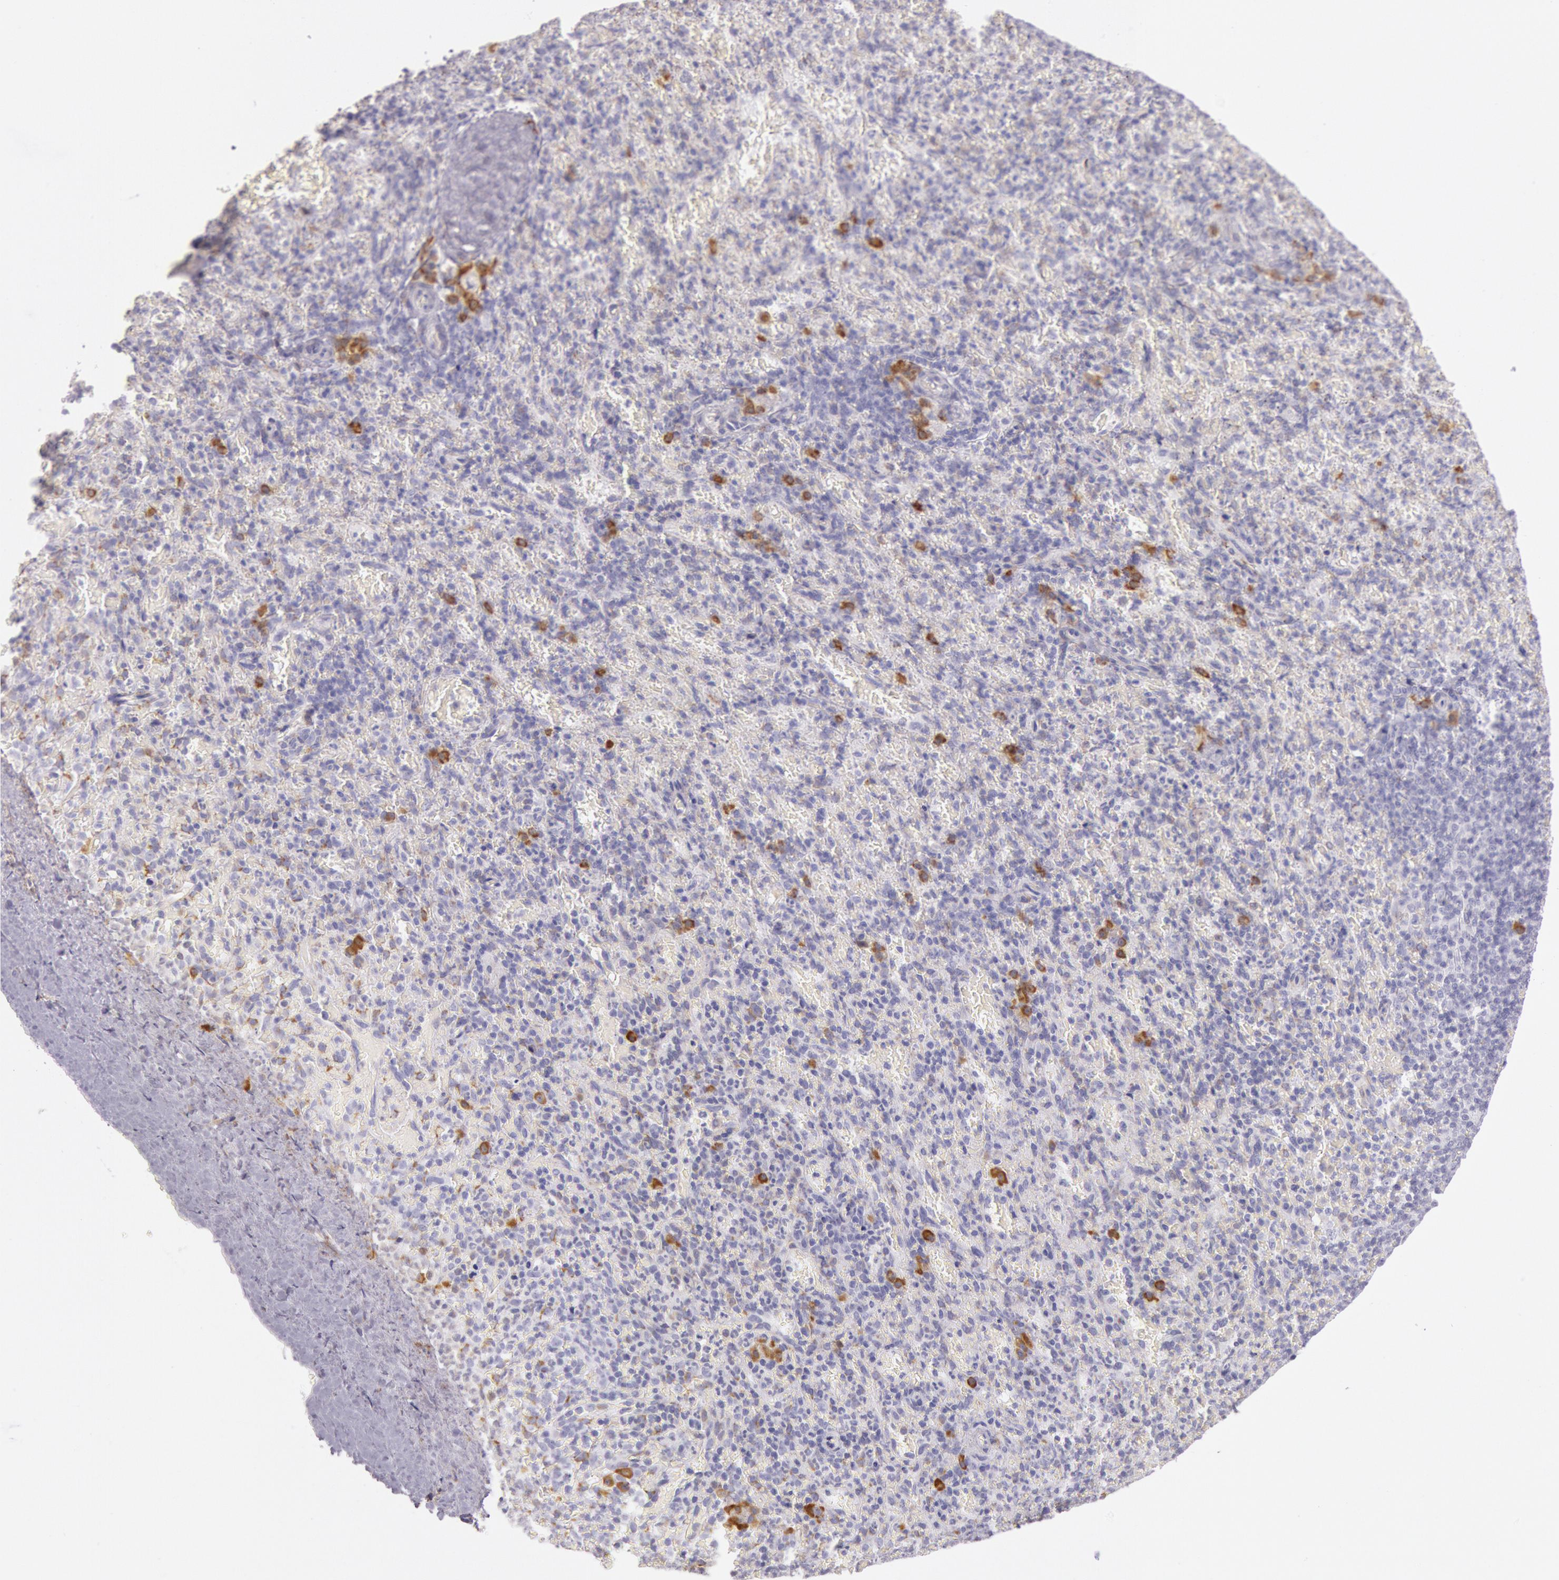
{"staining": {"intensity": "strong", "quantity": "<25%", "location": "cytoplasmic/membranous"}, "tissue": "spleen", "cell_type": "Cells in red pulp", "image_type": "normal", "snomed": [{"axis": "morphology", "description": "Normal tissue, NOS"}, {"axis": "topography", "description": "Spleen"}], "caption": "Human spleen stained with a brown dye exhibits strong cytoplasmic/membranous positive positivity in approximately <25% of cells in red pulp.", "gene": "CIDEB", "patient": {"sex": "female", "age": 50}}